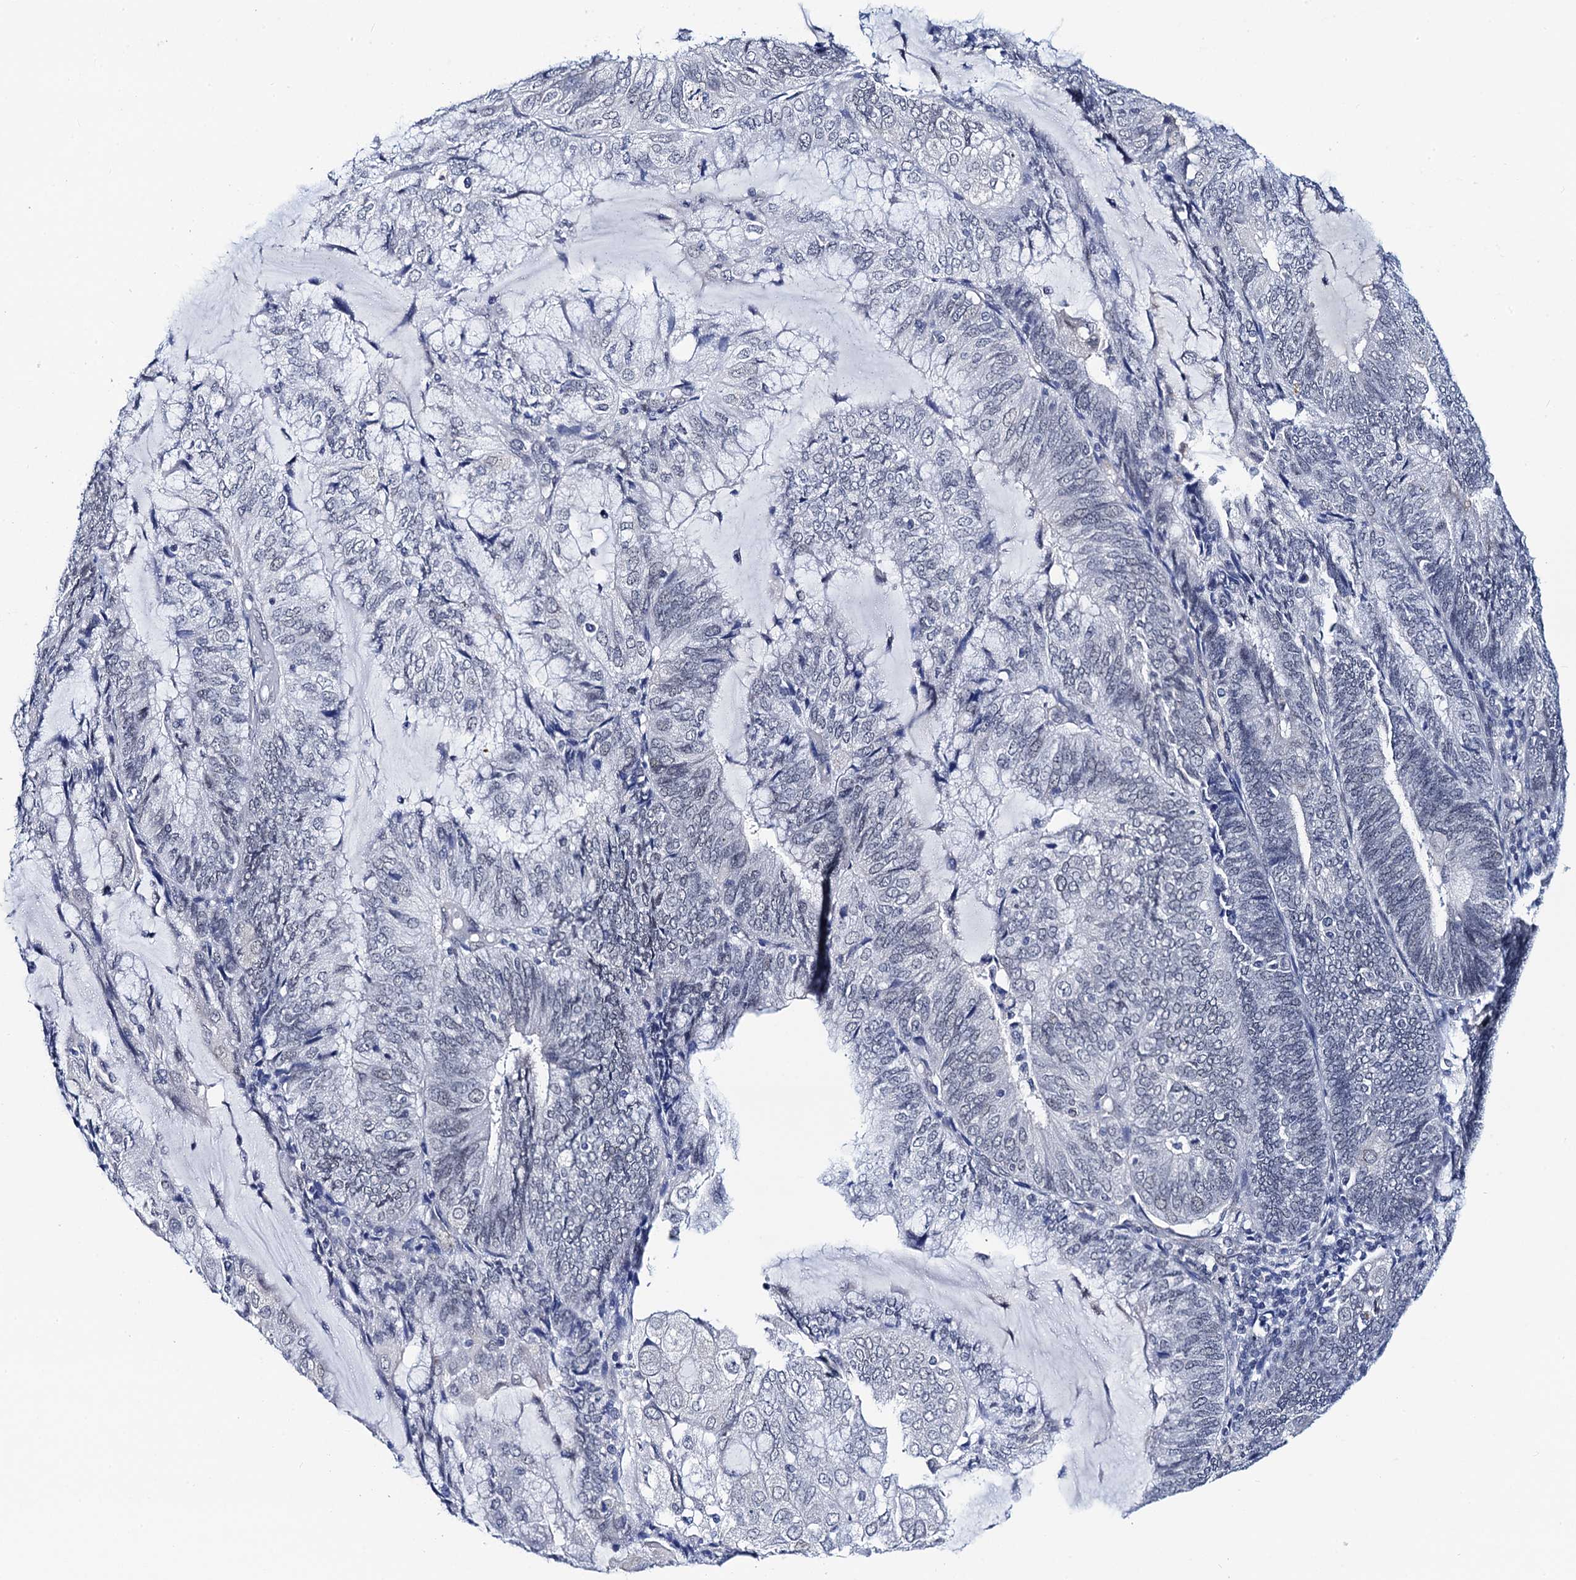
{"staining": {"intensity": "negative", "quantity": "none", "location": "none"}, "tissue": "endometrial cancer", "cell_type": "Tumor cells", "image_type": "cancer", "snomed": [{"axis": "morphology", "description": "Adenocarcinoma, NOS"}, {"axis": "topography", "description": "Endometrium"}], "caption": "The immunohistochemistry histopathology image has no significant staining in tumor cells of endometrial cancer tissue. The staining is performed using DAB brown chromogen with nuclei counter-stained in using hematoxylin.", "gene": "C16orf87", "patient": {"sex": "female", "age": 81}}